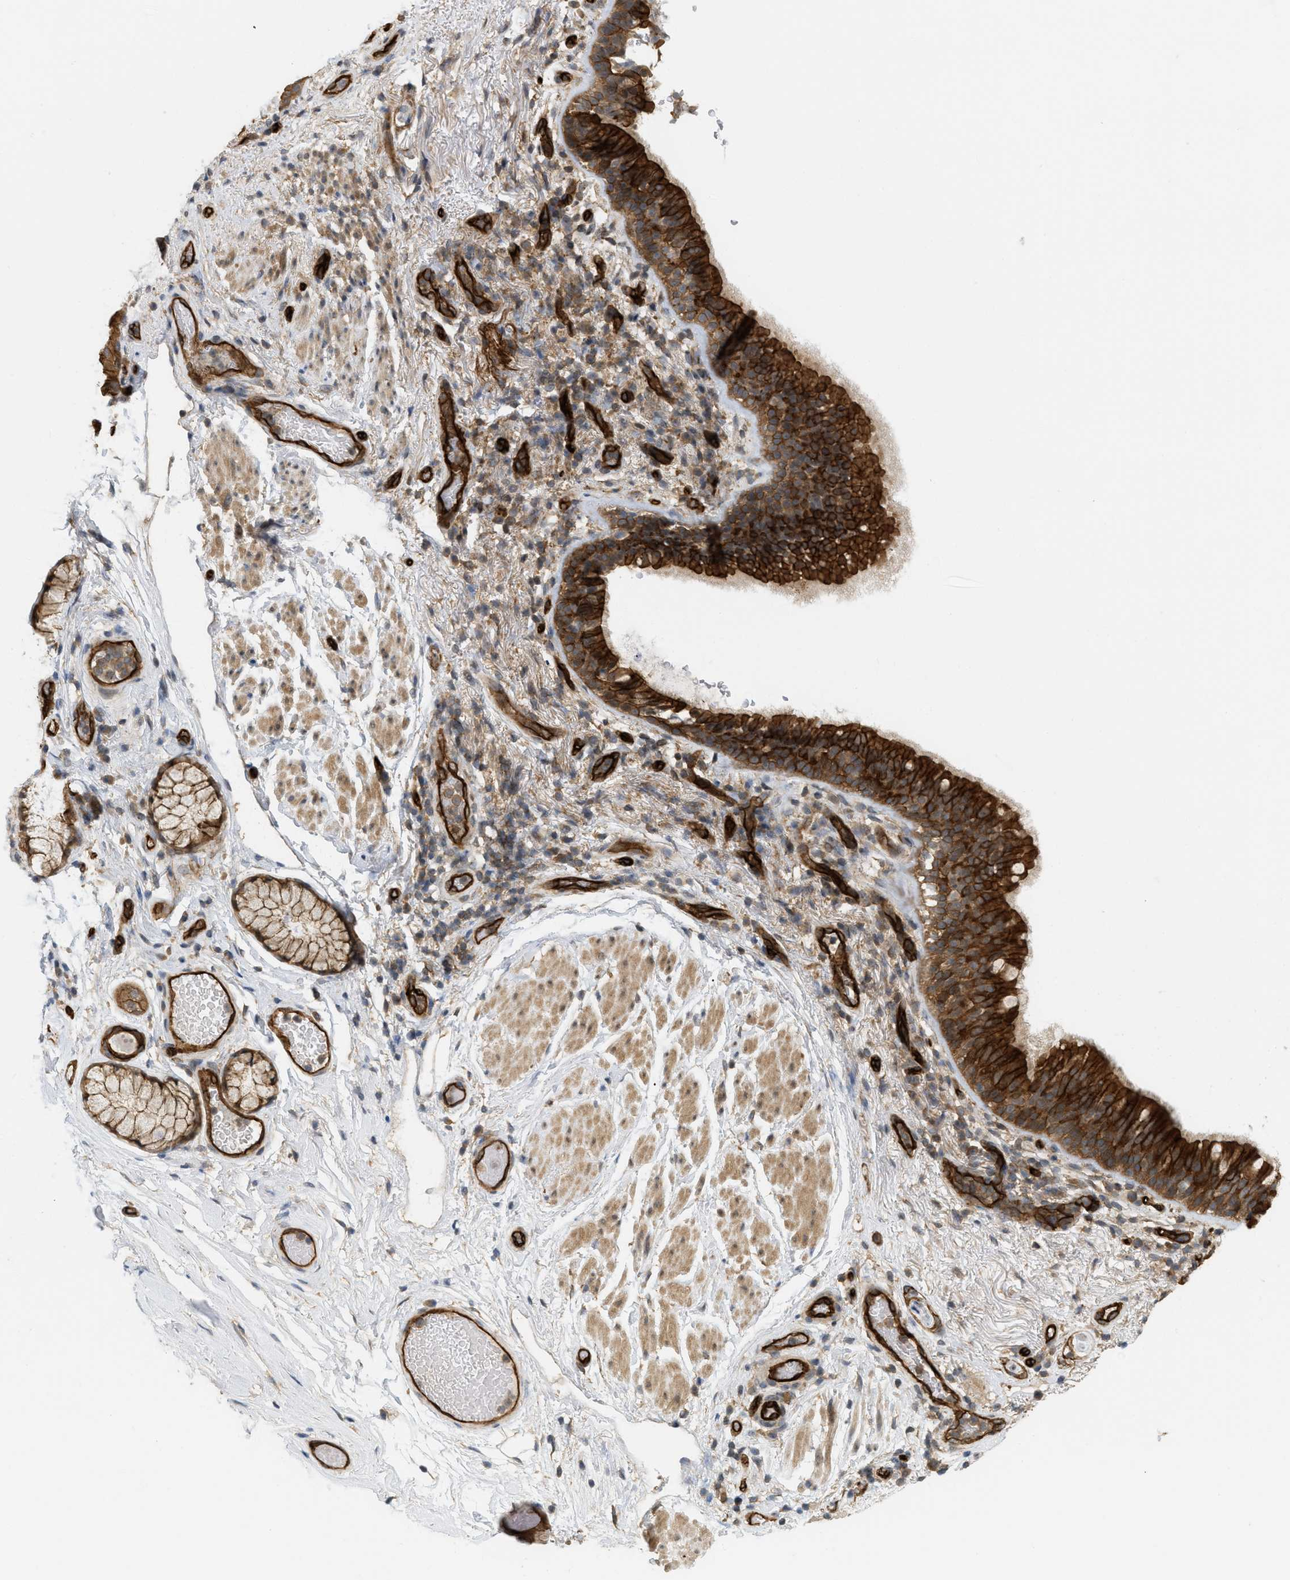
{"staining": {"intensity": "strong", "quantity": ">75%", "location": "cytoplasmic/membranous"}, "tissue": "bronchus", "cell_type": "Respiratory epithelial cells", "image_type": "normal", "snomed": [{"axis": "morphology", "description": "Normal tissue, NOS"}, {"axis": "morphology", "description": "Inflammation, NOS"}, {"axis": "topography", "description": "Cartilage tissue"}, {"axis": "topography", "description": "Bronchus"}], "caption": "Immunohistochemical staining of normal human bronchus demonstrates strong cytoplasmic/membranous protein positivity in approximately >75% of respiratory epithelial cells. (DAB = brown stain, brightfield microscopy at high magnification).", "gene": "PALMD", "patient": {"sex": "male", "age": 77}}